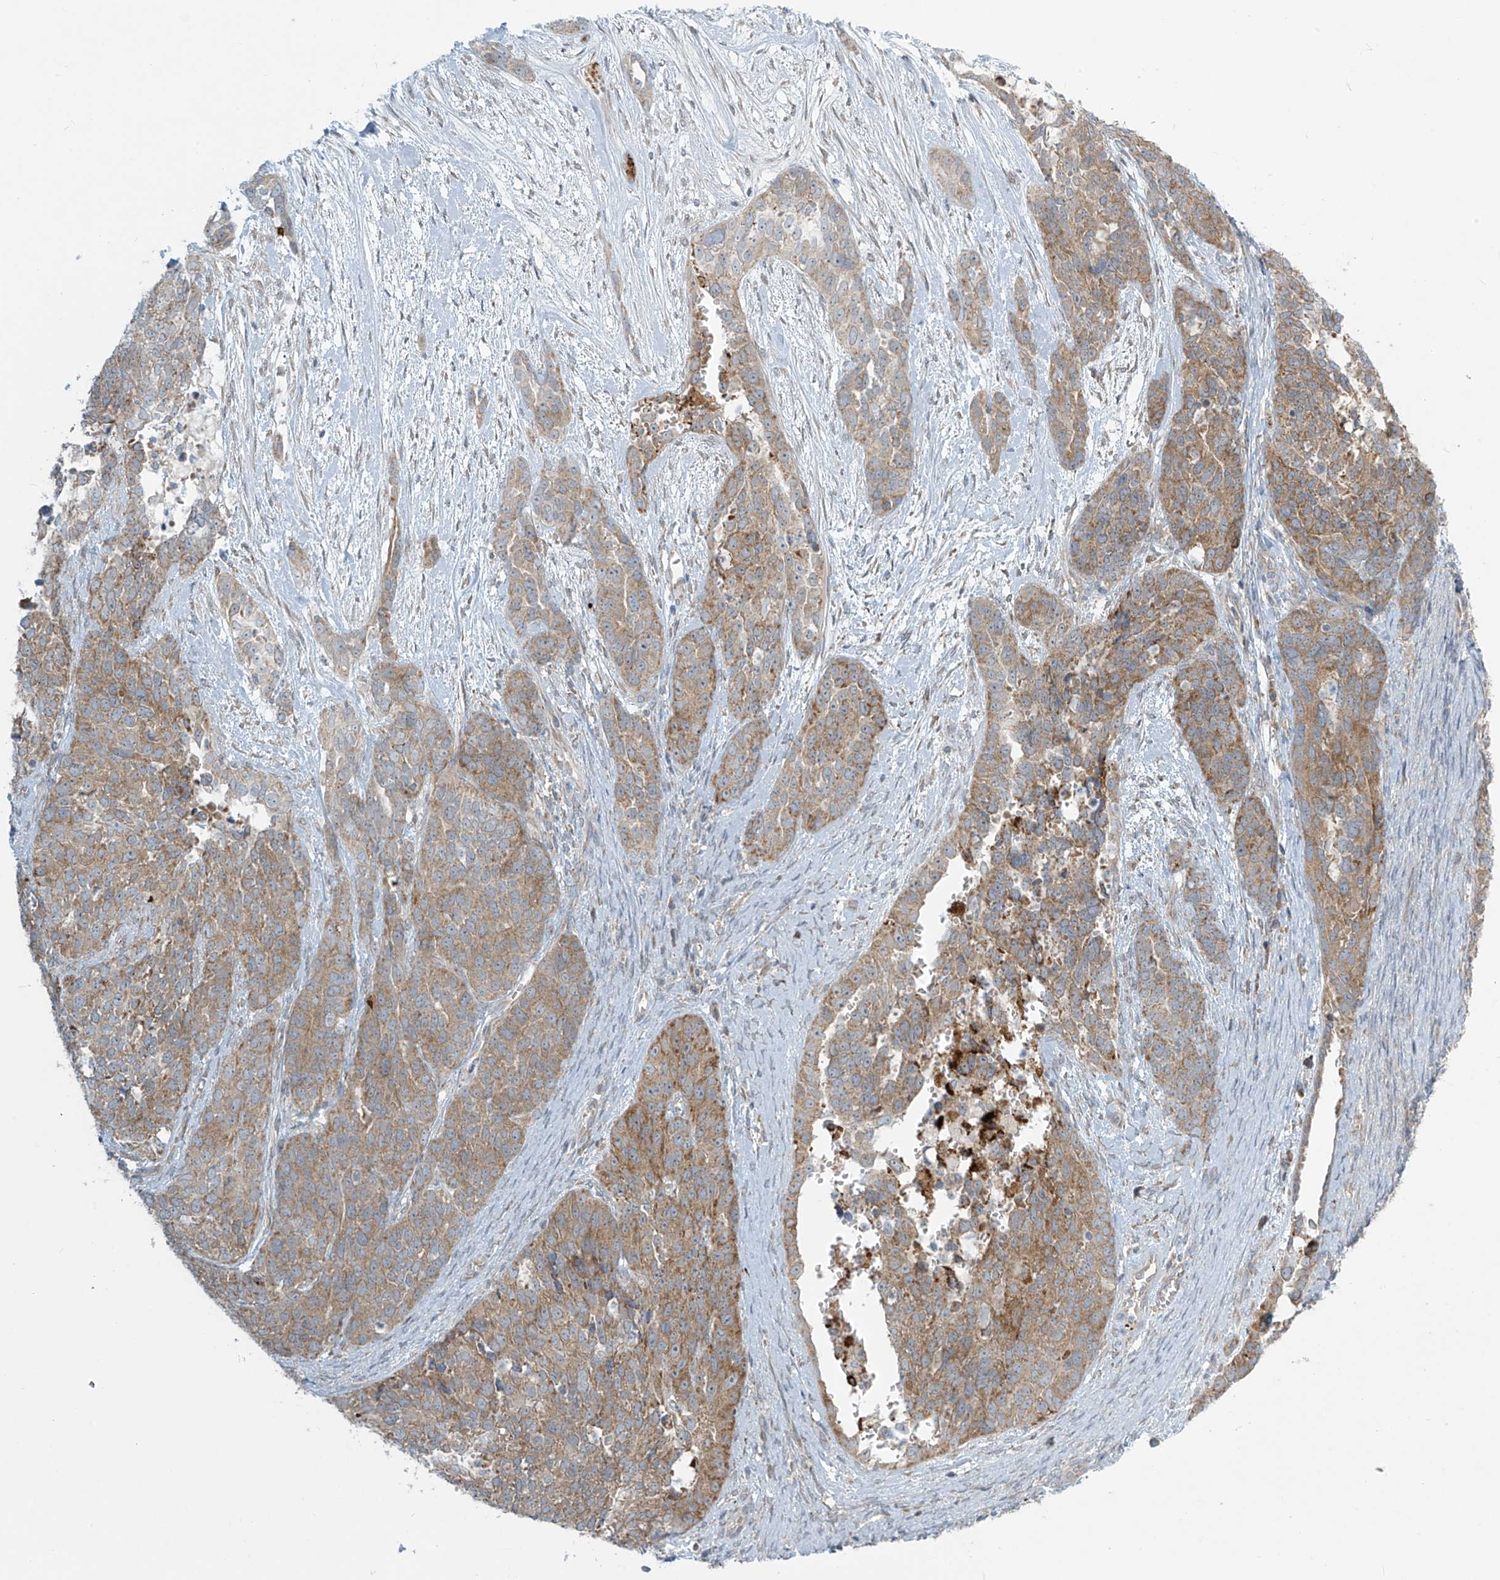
{"staining": {"intensity": "moderate", "quantity": ">75%", "location": "cytoplasmic/membranous"}, "tissue": "ovarian cancer", "cell_type": "Tumor cells", "image_type": "cancer", "snomed": [{"axis": "morphology", "description": "Cystadenocarcinoma, serous, NOS"}, {"axis": "topography", "description": "Ovary"}], "caption": "Ovarian serous cystadenocarcinoma tissue reveals moderate cytoplasmic/membranous staining in approximately >75% of tumor cells, visualized by immunohistochemistry.", "gene": "LZTS3", "patient": {"sex": "female", "age": 44}}